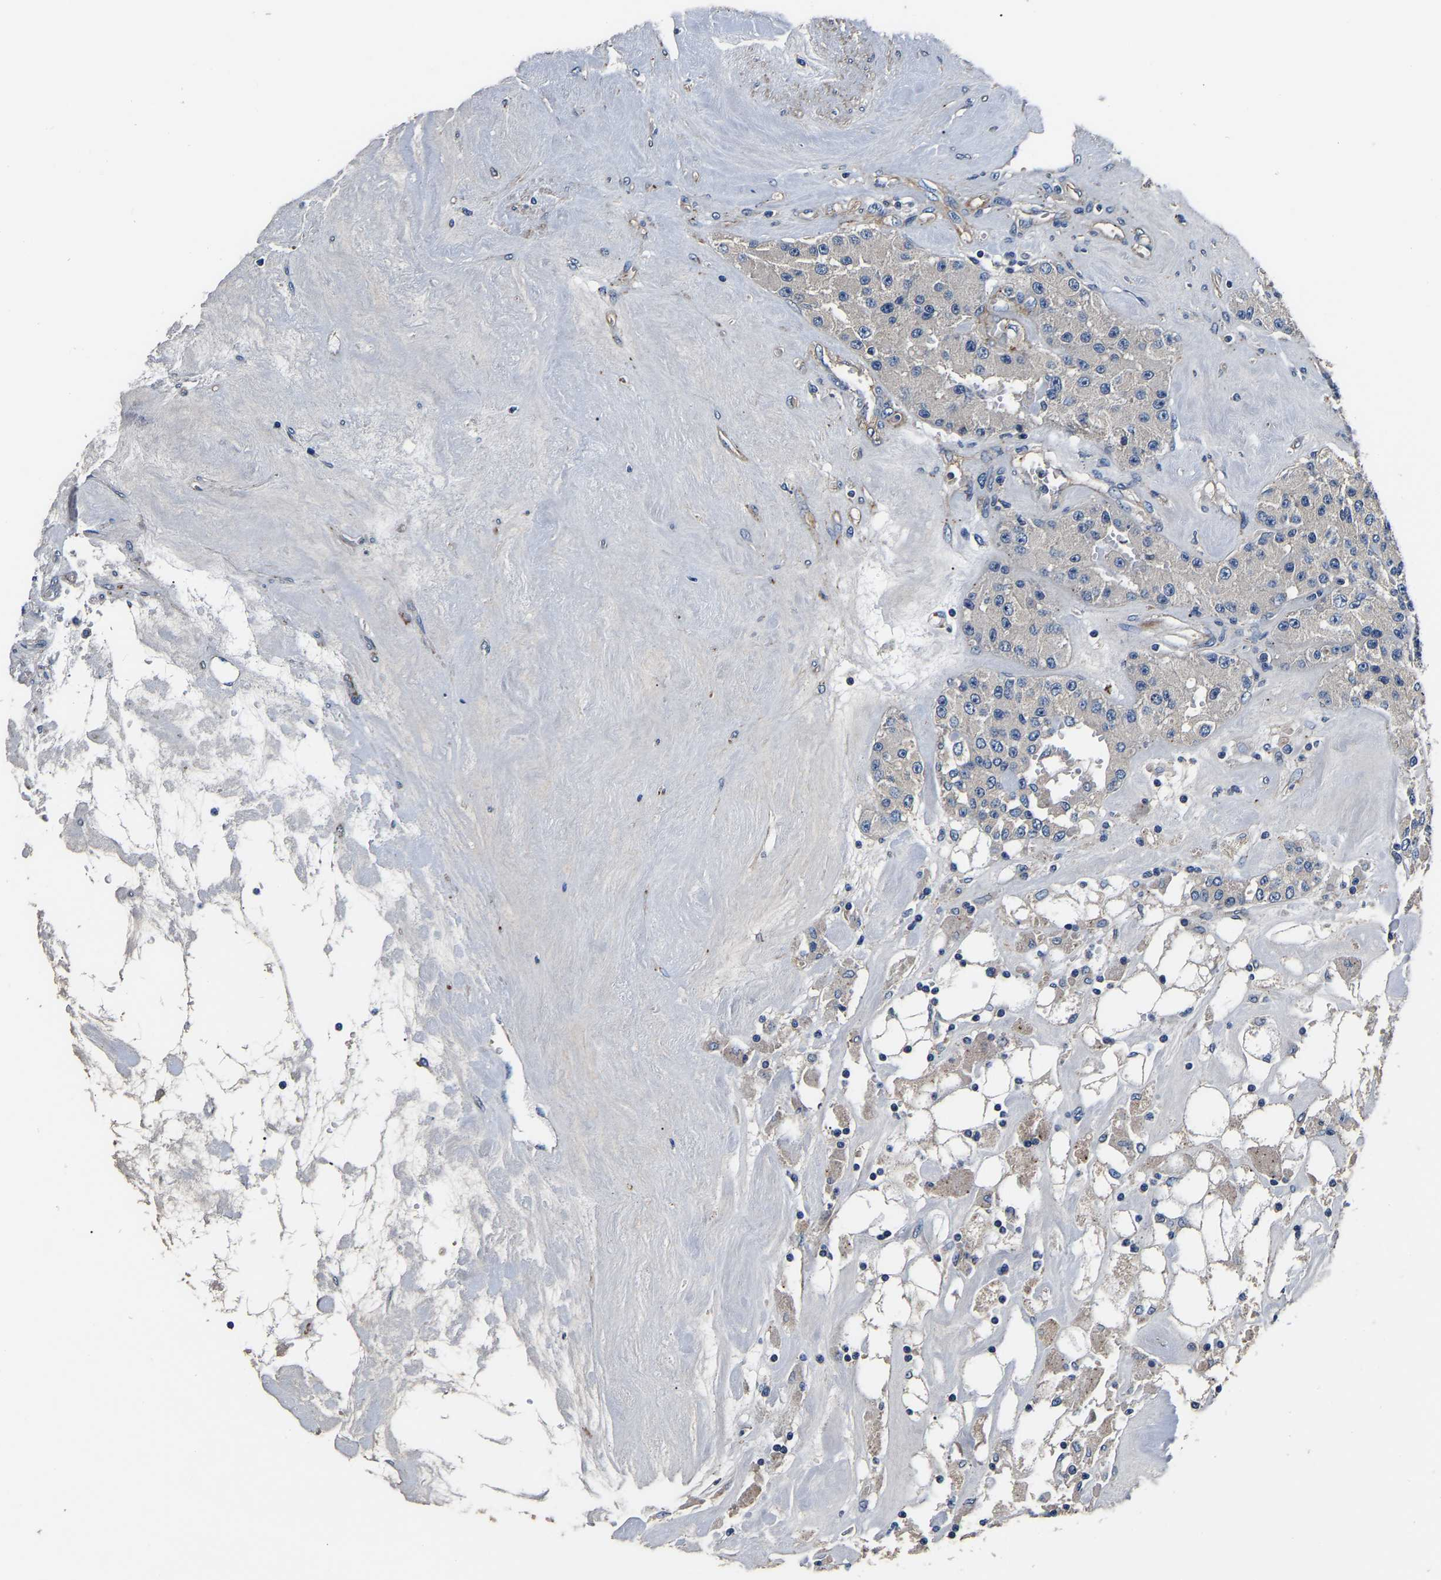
{"staining": {"intensity": "negative", "quantity": "none", "location": "none"}, "tissue": "carcinoid", "cell_type": "Tumor cells", "image_type": "cancer", "snomed": [{"axis": "morphology", "description": "Carcinoid, malignant, NOS"}, {"axis": "topography", "description": "Pancreas"}], "caption": "Human malignant carcinoid stained for a protein using immunohistochemistry (IHC) reveals no positivity in tumor cells.", "gene": "SH3GLB1", "patient": {"sex": "male", "age": 41}}